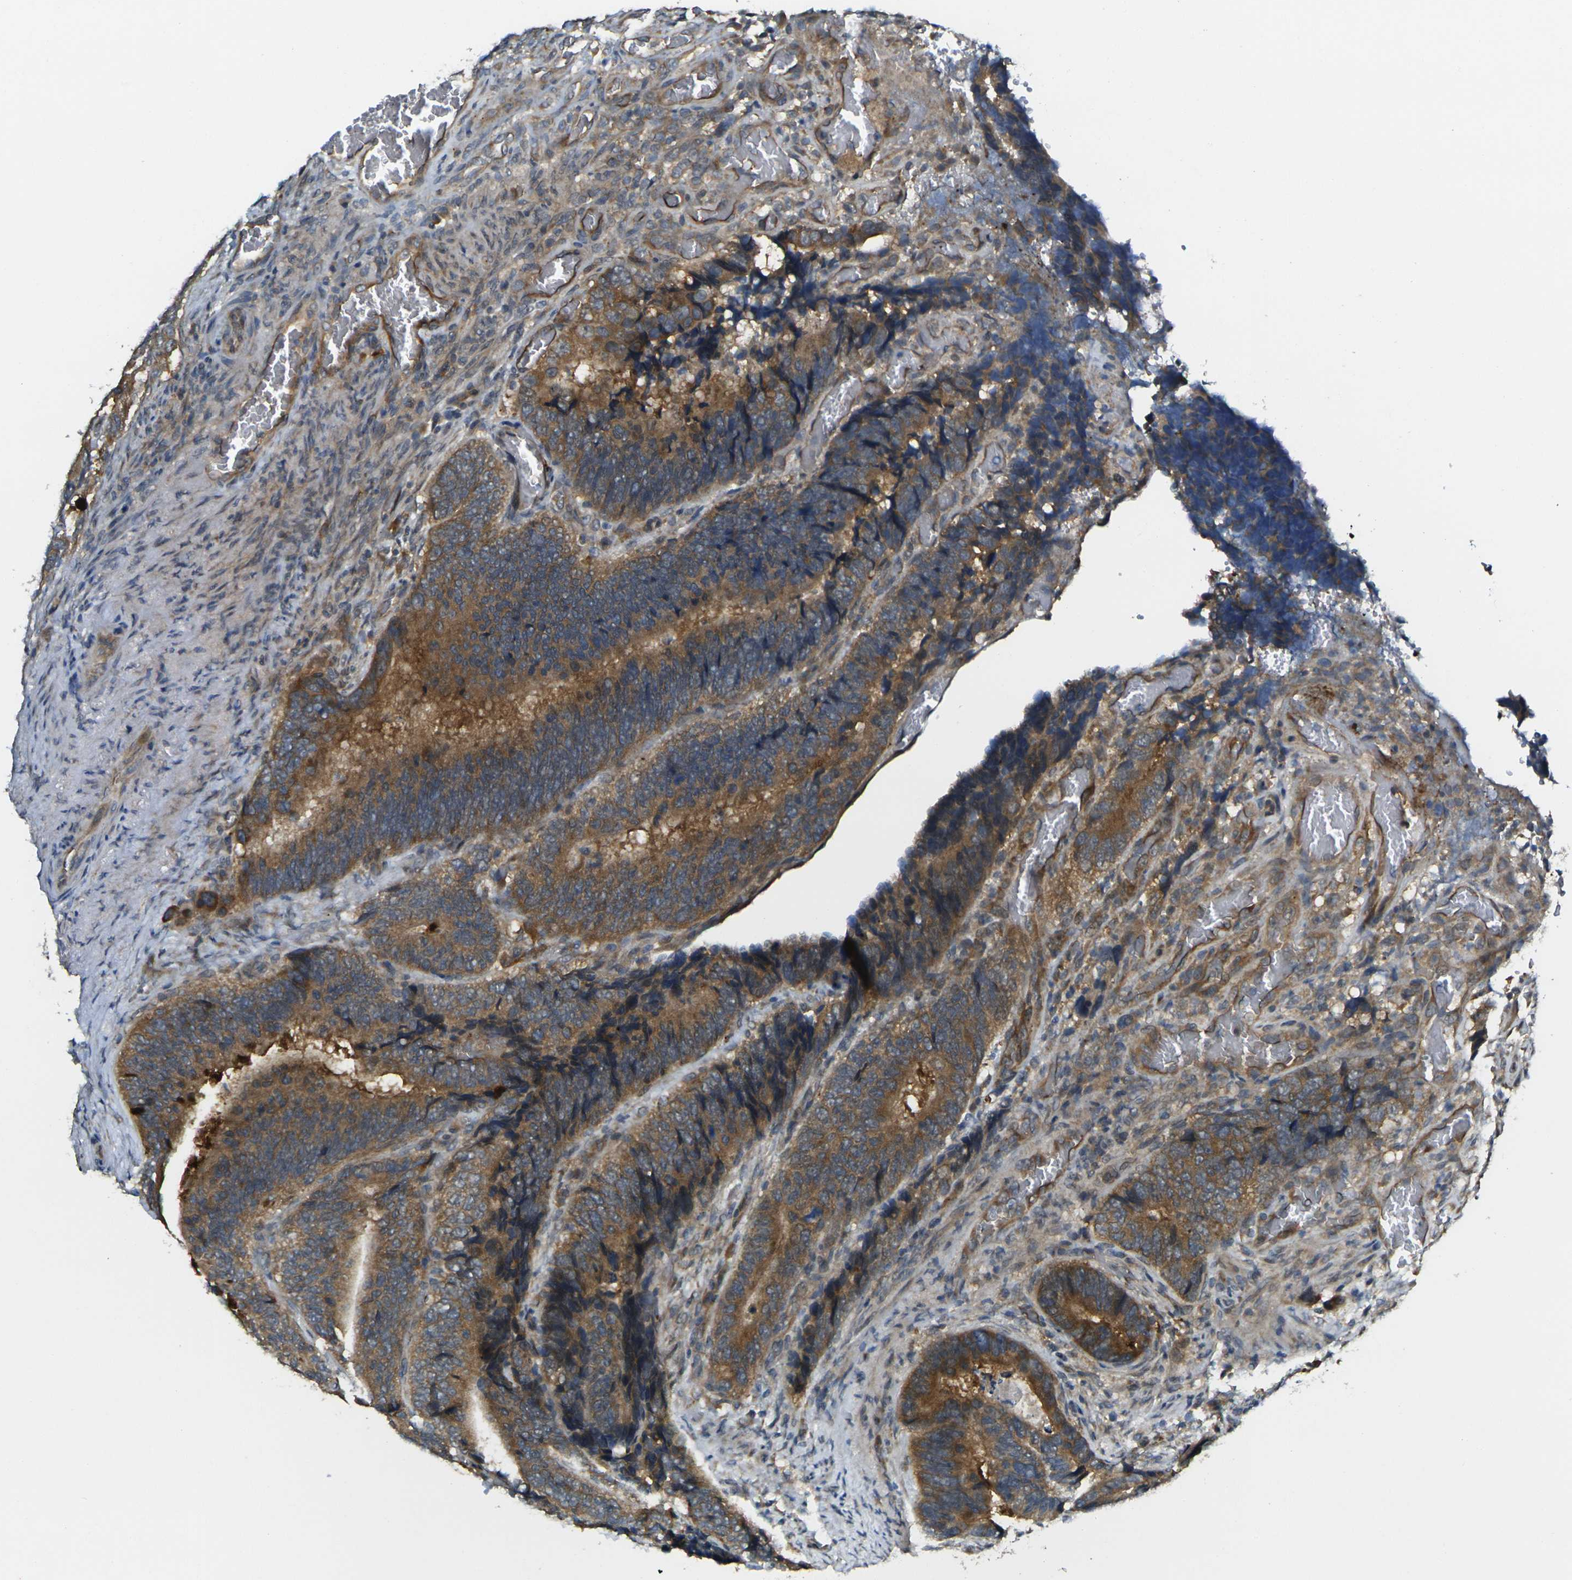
{"staining": {"intensity": "moderate", "quantity": ">75%", "location": "cytoplasmic/membranous"}, "tissue": "colorectal cancer", "cell_type": "Tumor cells", "image_type": "cancer", "snomed": [{"axis": "morphology", "description": "Adenocarcinoma, NOS"}, {"axis": "topography", "description": "Colon"}], "caption": "The immunohistochemical stain labels moderate cytoplasmic/membranous expression in tumor cells of colorectal cancer tissue.", "gene": "GNA12", "patient": {"sex": "male", "age": 72}}